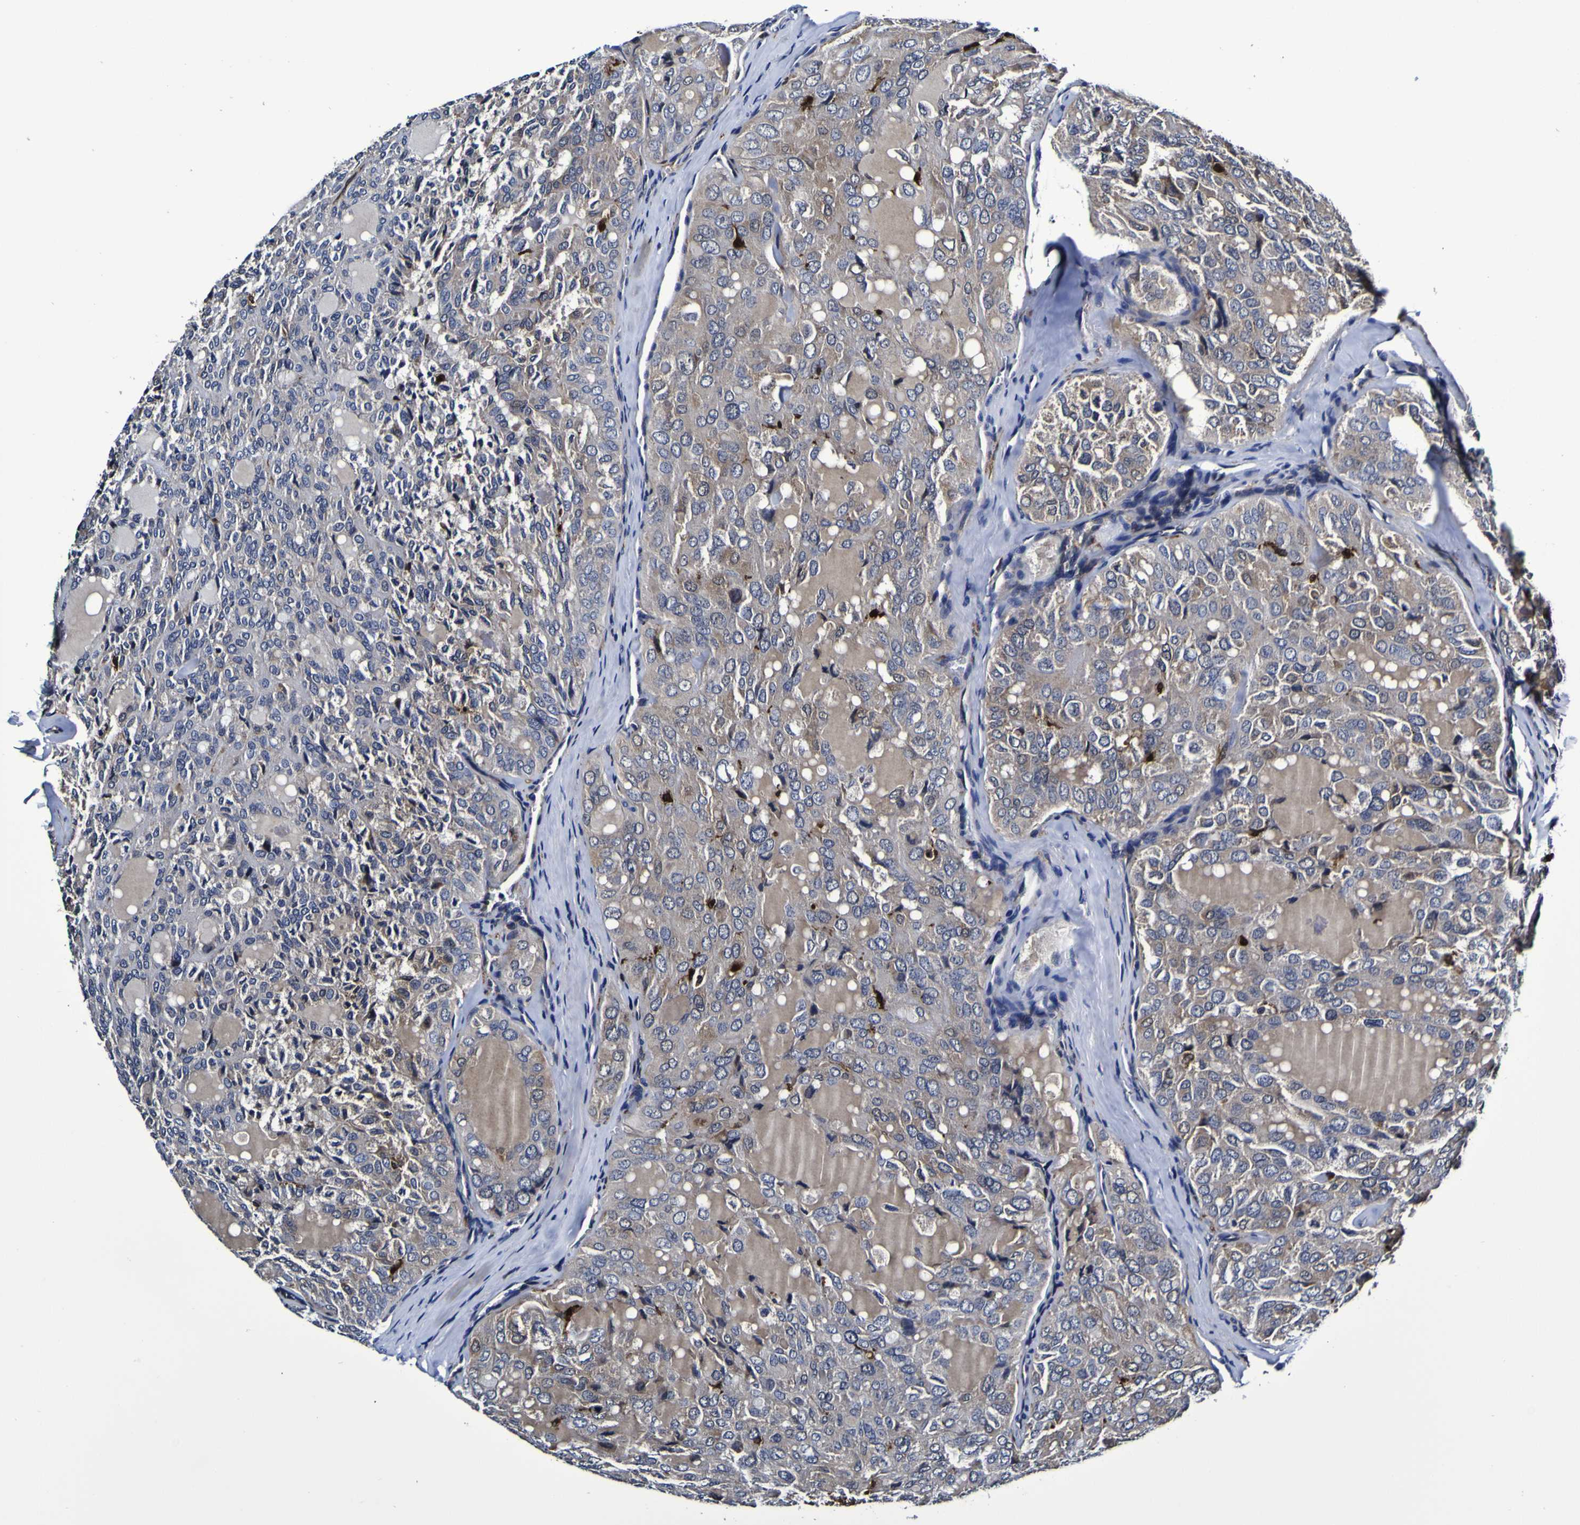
{"staining": {"intensity": "negative", "quantity": "none", "location": "none"}, "tissue": "thyroid cancer", "cell_type": "Tumor cells", "image_type": "cancer", "snomed": [{"axis": "morphology", "description": "Follicular adenoma carcinoma, NOS"}, {"axis": "topography", "description": "Thyroid gland"}], "caption": "High power microscopy micrograph of an immunohistochemistry image of thyroid cancer (follicular adenoma carcinoma), revealing no significant expression in tumor cells.", "gene": "GPX1", "patient": {"sex": "male", "age": 75}}